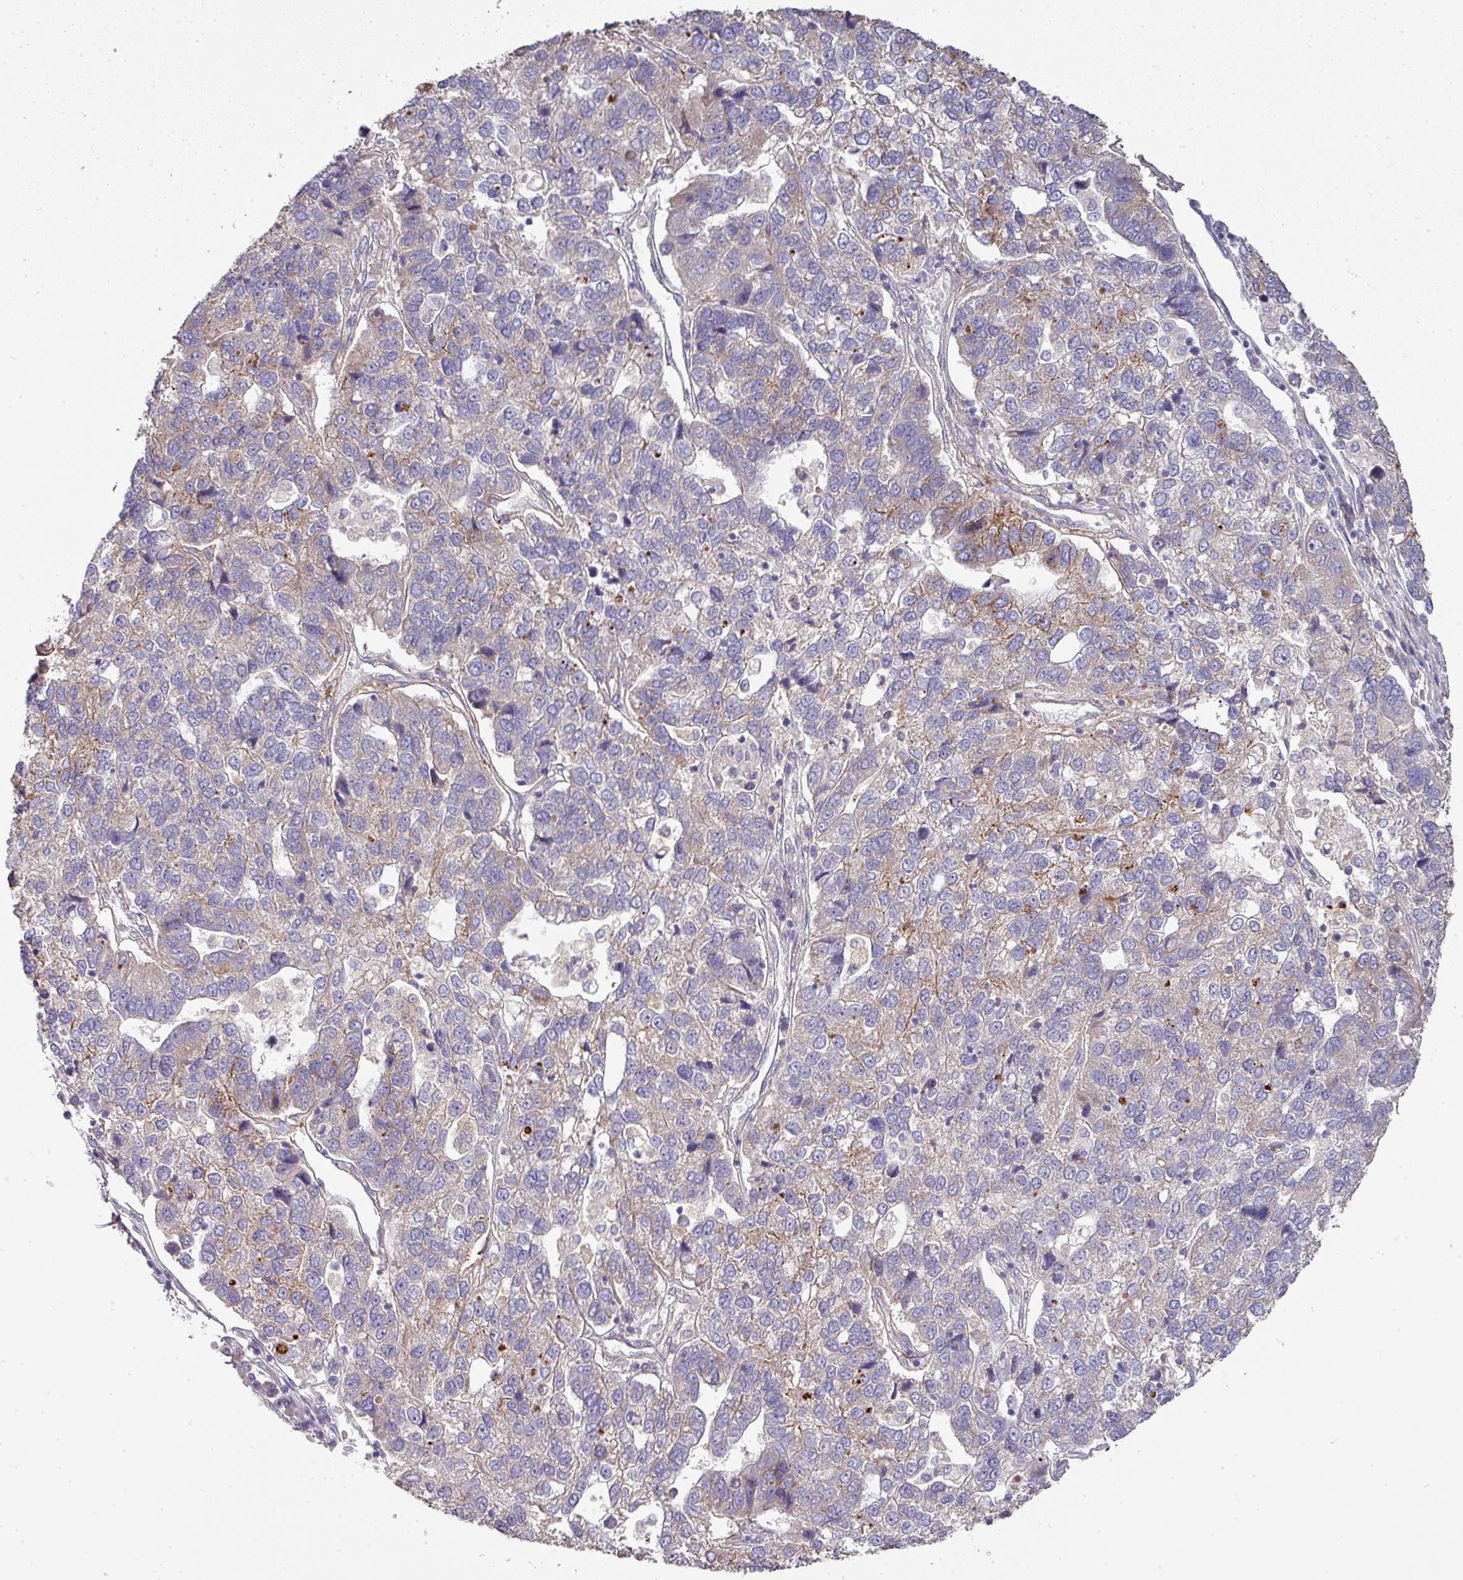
{"staining": {"intensity": "moderate", "quantity": "<25%", "location": "cytoplasmic/membranous"}, "tissue": "pancreatic cancer", "cell_type": "Tumor cells", "image_type": "cancer", "snomed": [{"axis": "morphology", "description": "Adenocarcinoma, NOS"}, {"axis": "topography", "description": "Pancreas"}], "caption": "Protein staining displays moderate cytoplasmic/membranous staining in about <25% of tumor cells in pancreatic cancer.", "gene": "STK35", "patient": {"sex": "female", "age": 61}}